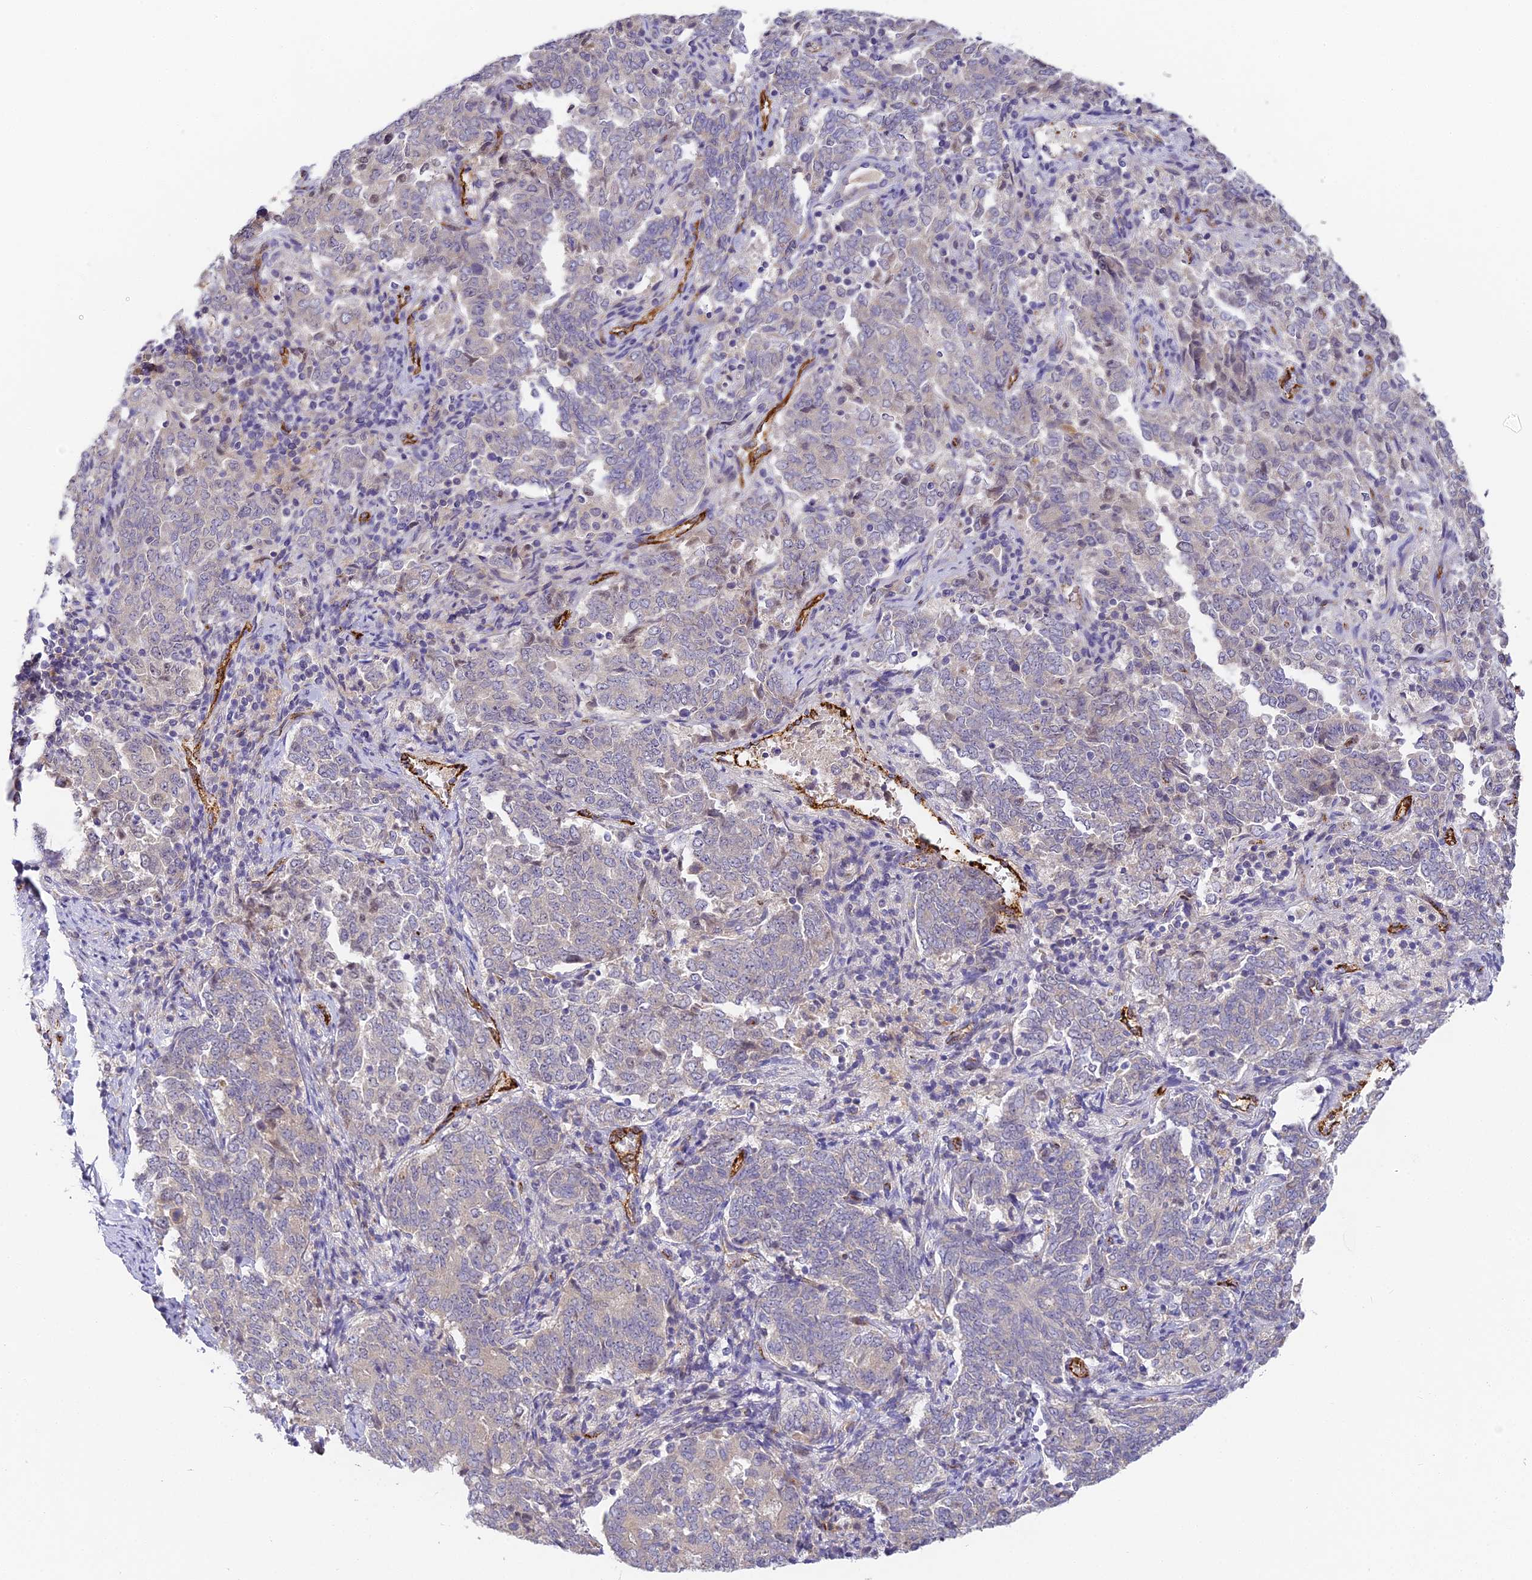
{"staining": {"intensity": "negative", "quantity": "none", "location": "none"}, "tissue": "endometrial cancer", "cell_type": "Tumor cells", "image_type": "cancer", "snomed": [{"axis": "morphology", "description": "Adenocarcinoma, NOS"}, {"axis": "topography", "description": "Endometrium"}], "caption": "This is an immunohistochemistry photomicrograph of human adenocarcinoma (endometrial). There is no staining in tumor cells.", "gene": "DNAAF10", "patient": {"sex": "female", "age": 80}}